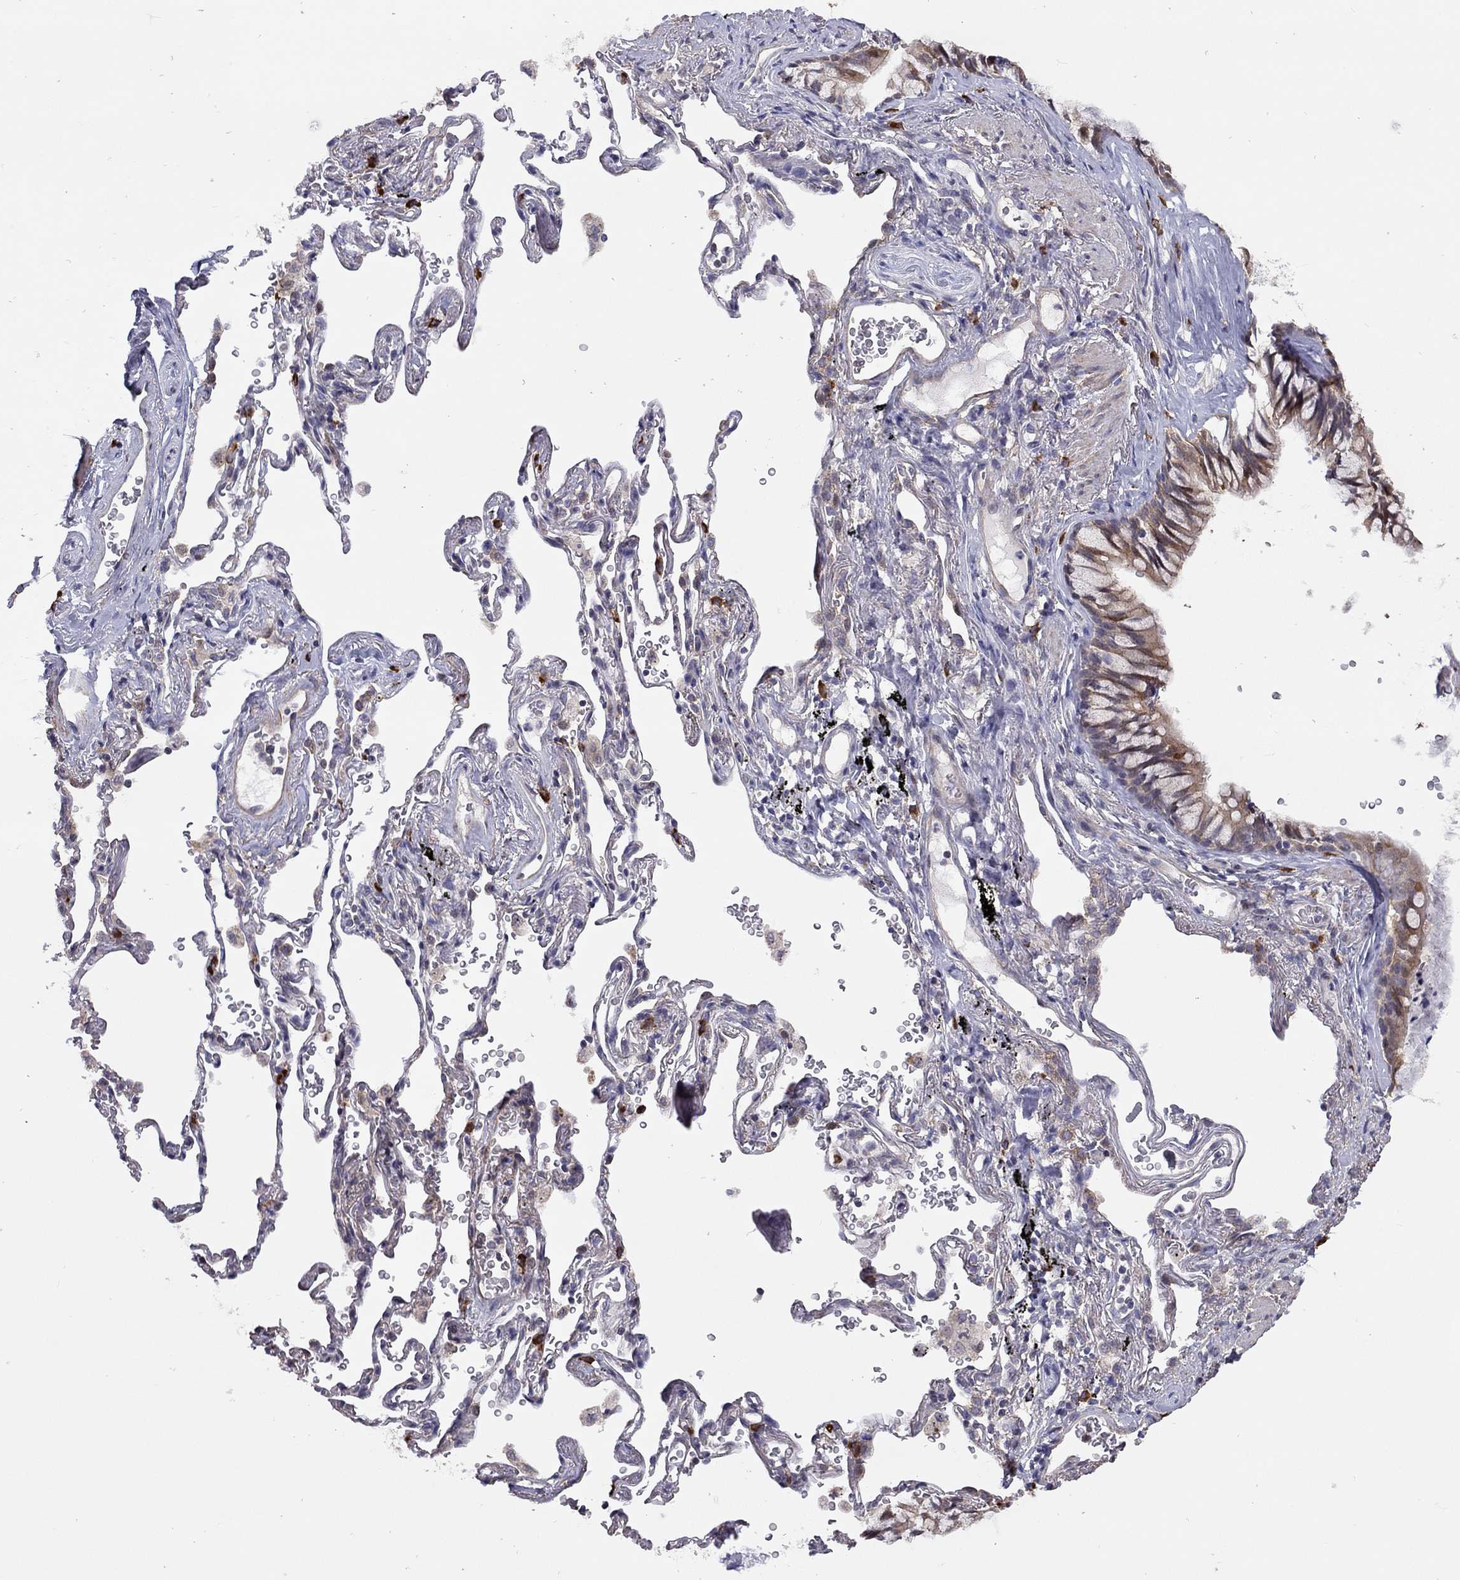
{"staining": {"intensity": "negative", "quantity": "none", "location": "none"}, "tissue": "adipose tissue", "cell_type": "Adipocytes", "image_type": "normal", "snomed": [{"axis": "morphology", "description": "Normal tissue, NOS"}, {"axis": "morphology", "description": "Adenocarcinoma, NOS"}, {"axis": "topography", "description": "Cartilage tissue"}, {"axis": "topography", "description": "Lung"}], "caption": "Immunohistochemistry (IHC) of unremarkable human adipose tissue shows no expression in adipocytes. (IHC, brightfield microscopy, high magnification).", "gene": "SYTL2", "patient": {"sex": "male", "age": 59}}